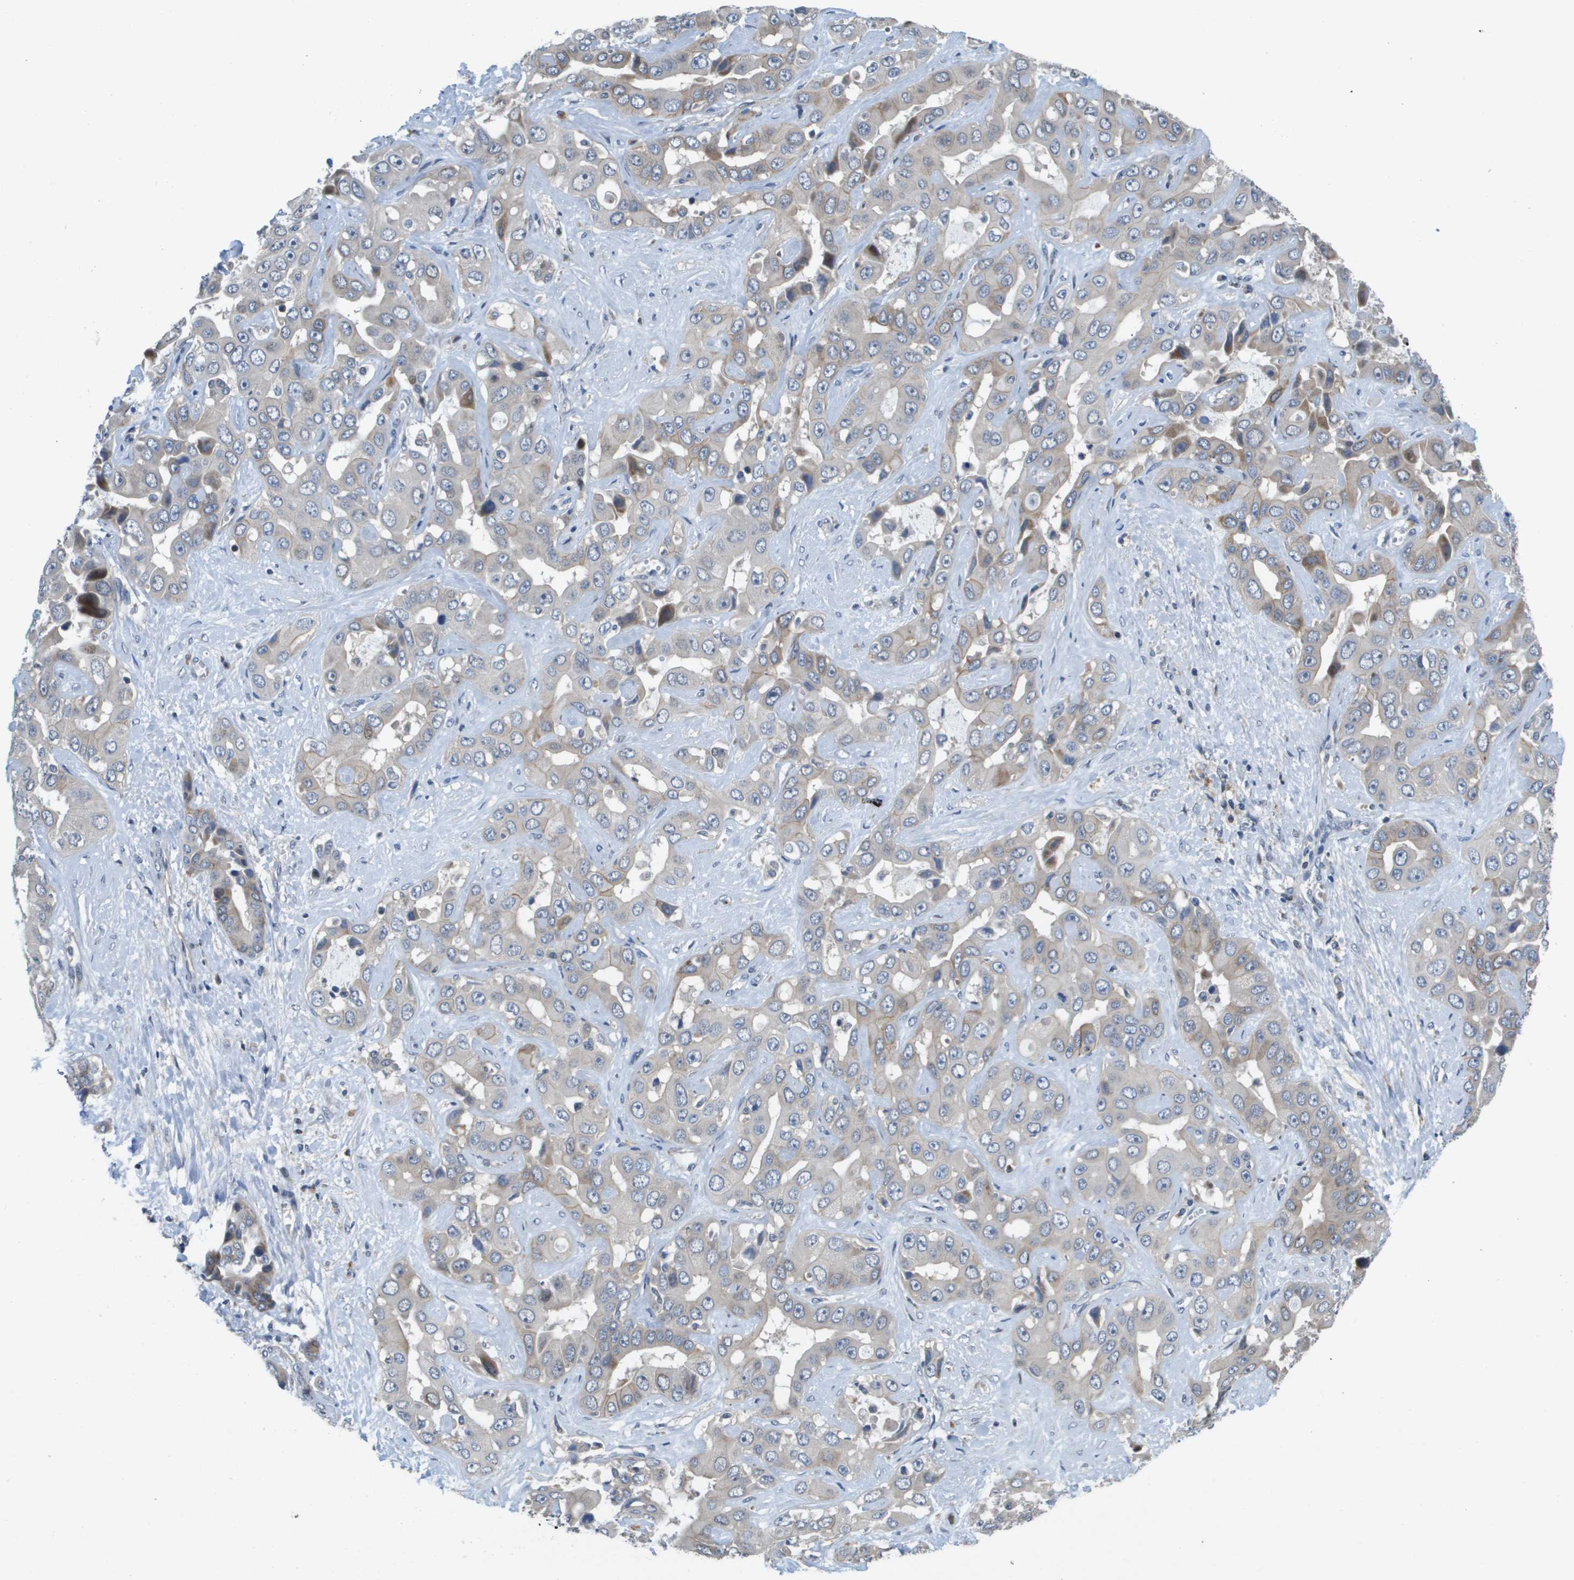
{"staining": {"intensity": "weak", "quantity": "<25%", "location": "cytoplasmic/membranous"}, "tissue": "liver cancer", "cell_type": "Tumor cells", "image_type": "cancer", "snomed": [{"axis": "morphology", "description": "Cholangiocarcinoma"}, {"axis": "topography", "description": "Liver"}], "caption": "Immunohistochemistry (IHC) of liver cancer (cholangiocarcinoma) shows no positivity in tumor cells.", "gene": "SCN4B", "patient": {"sex": "female", "age": 52}}